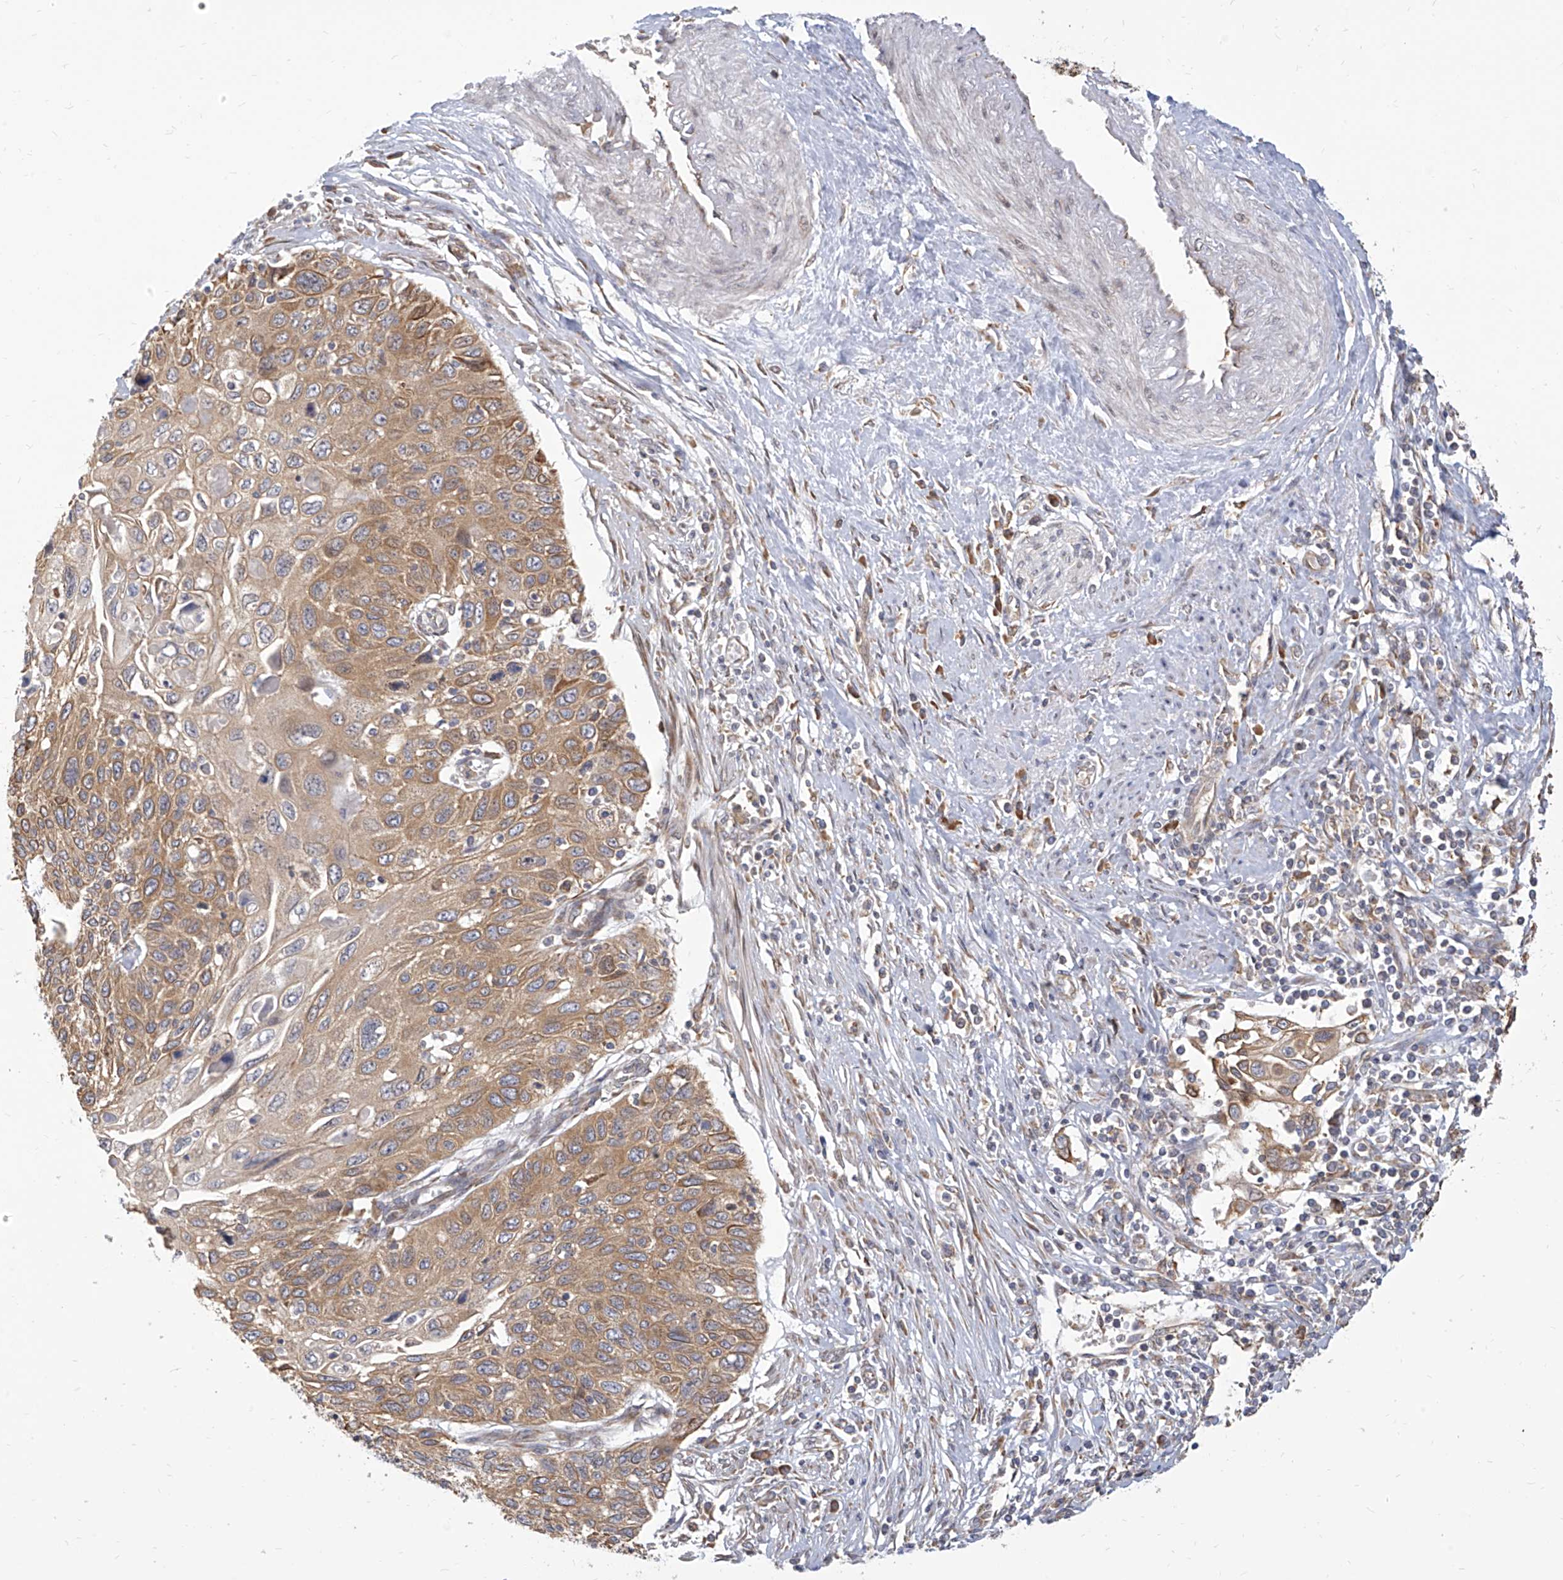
{"staining": {"intensity": "moderate", "quantity": ">75%", "location": "cytoplasmic/membranous"}, "tissue": "cervical cancer", "cell_type": "Tumor cells", "image_type": "cancer", "snomed": [{"axis": "morphology", "description": "Squamous cell carcinoma, NOS"}, {"axis": "topography", "description": "Cervix"}], "caption": "A medium amount of moderate cytoplasmic/membranous positivity is identified in approximately >75% of tumor cells in cervical cancer tissue.", "gene": "FAM83B", "patient": {"sex": "female", "age": 70}}